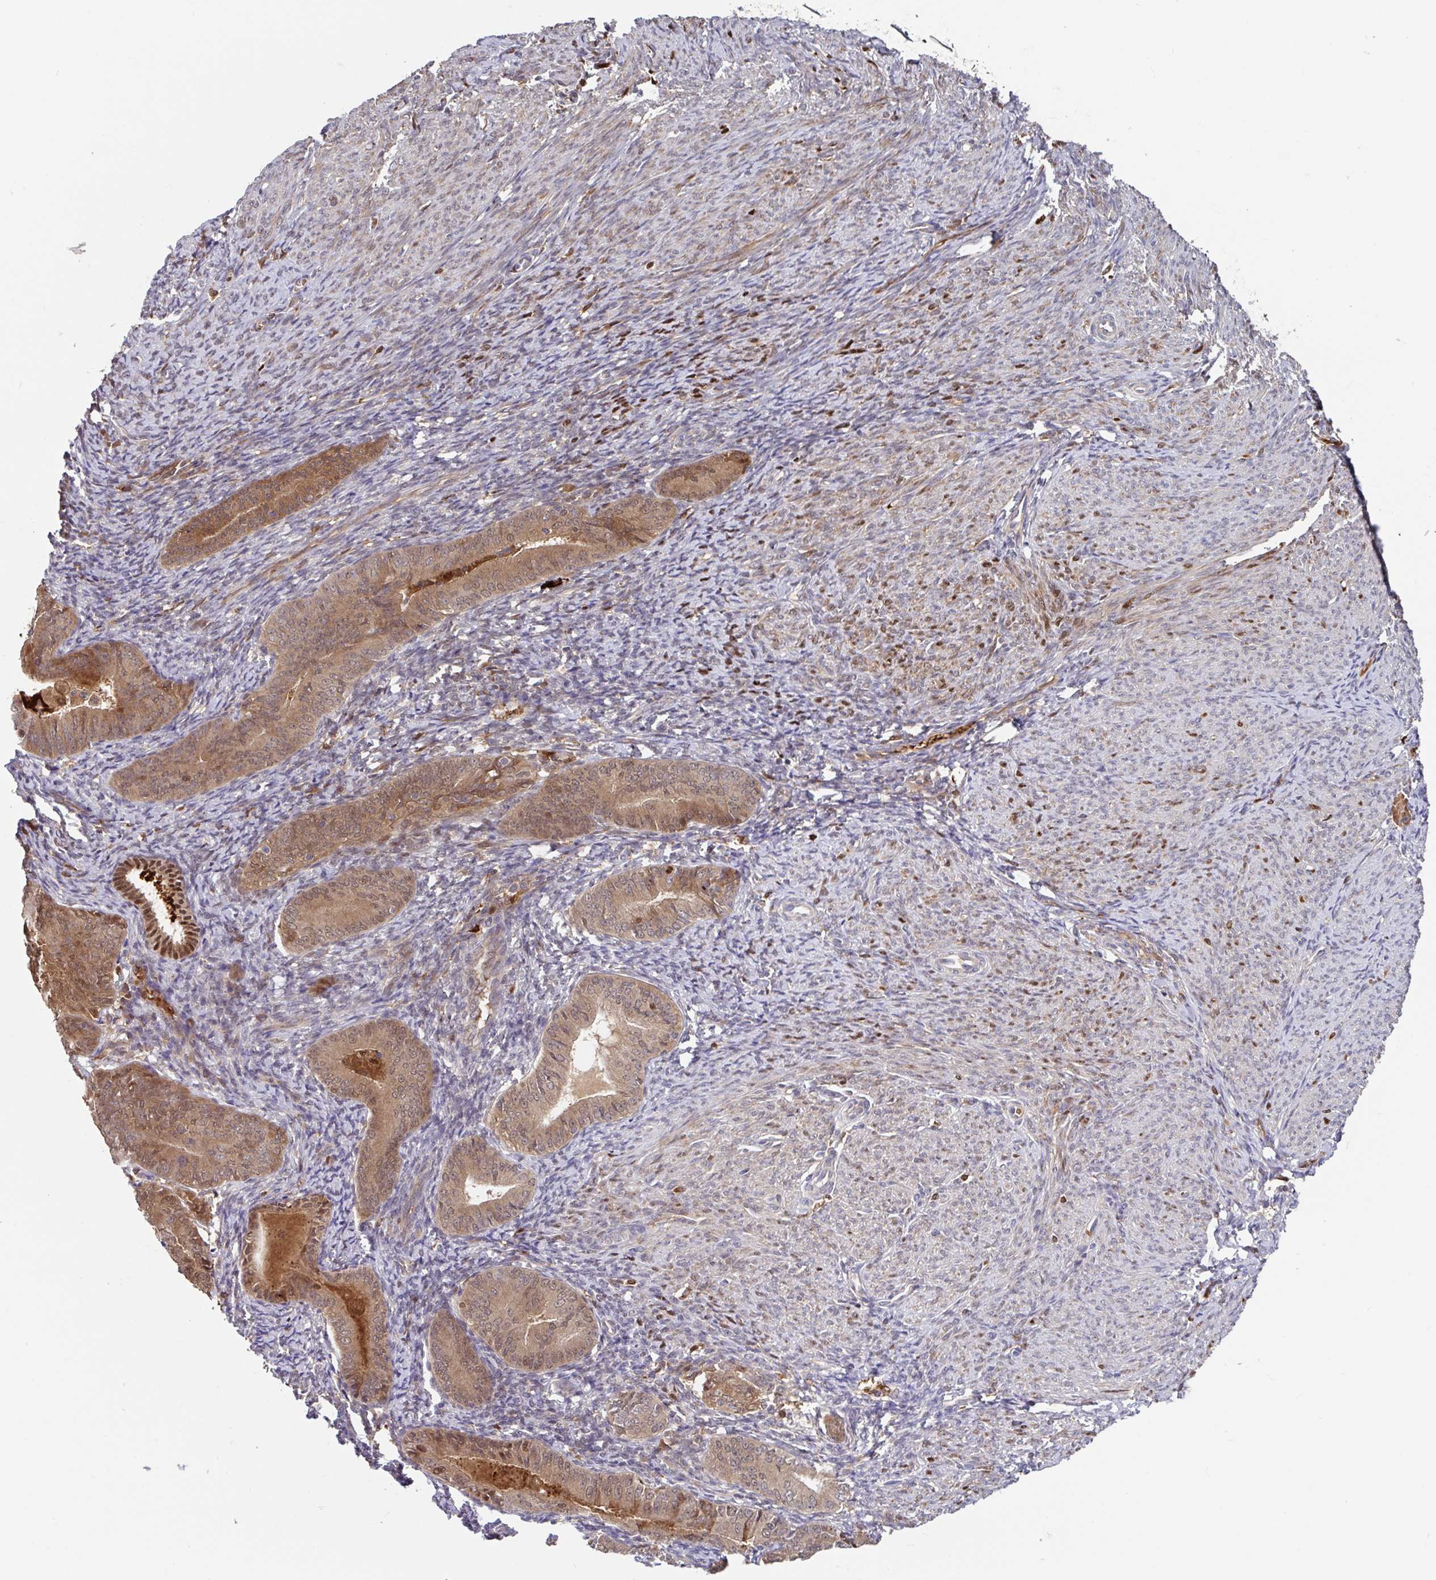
{"staining": {"intensity": "weak", "quantity": ">75%", "location": "cytoplasmic/membranous,nuclear"}, "tissue": "endometrial cancer", "cell_type": "Tumor cells", "image_type": "cancer", "snomed": [{"axis": "morphology", "description": "Adenocarcinoma, NOS"}, {"axis": "topography", "description": "Endometrium"}], "caption": "Protein positivity by immunohistochemistry displays weak cytoplasmic/membranous and nuclear expression in about >75% of tumor cells in endometrial adenocarcinoma.", "gene": "BLVRA", "patient": {"sex": "female", "age": 57}}